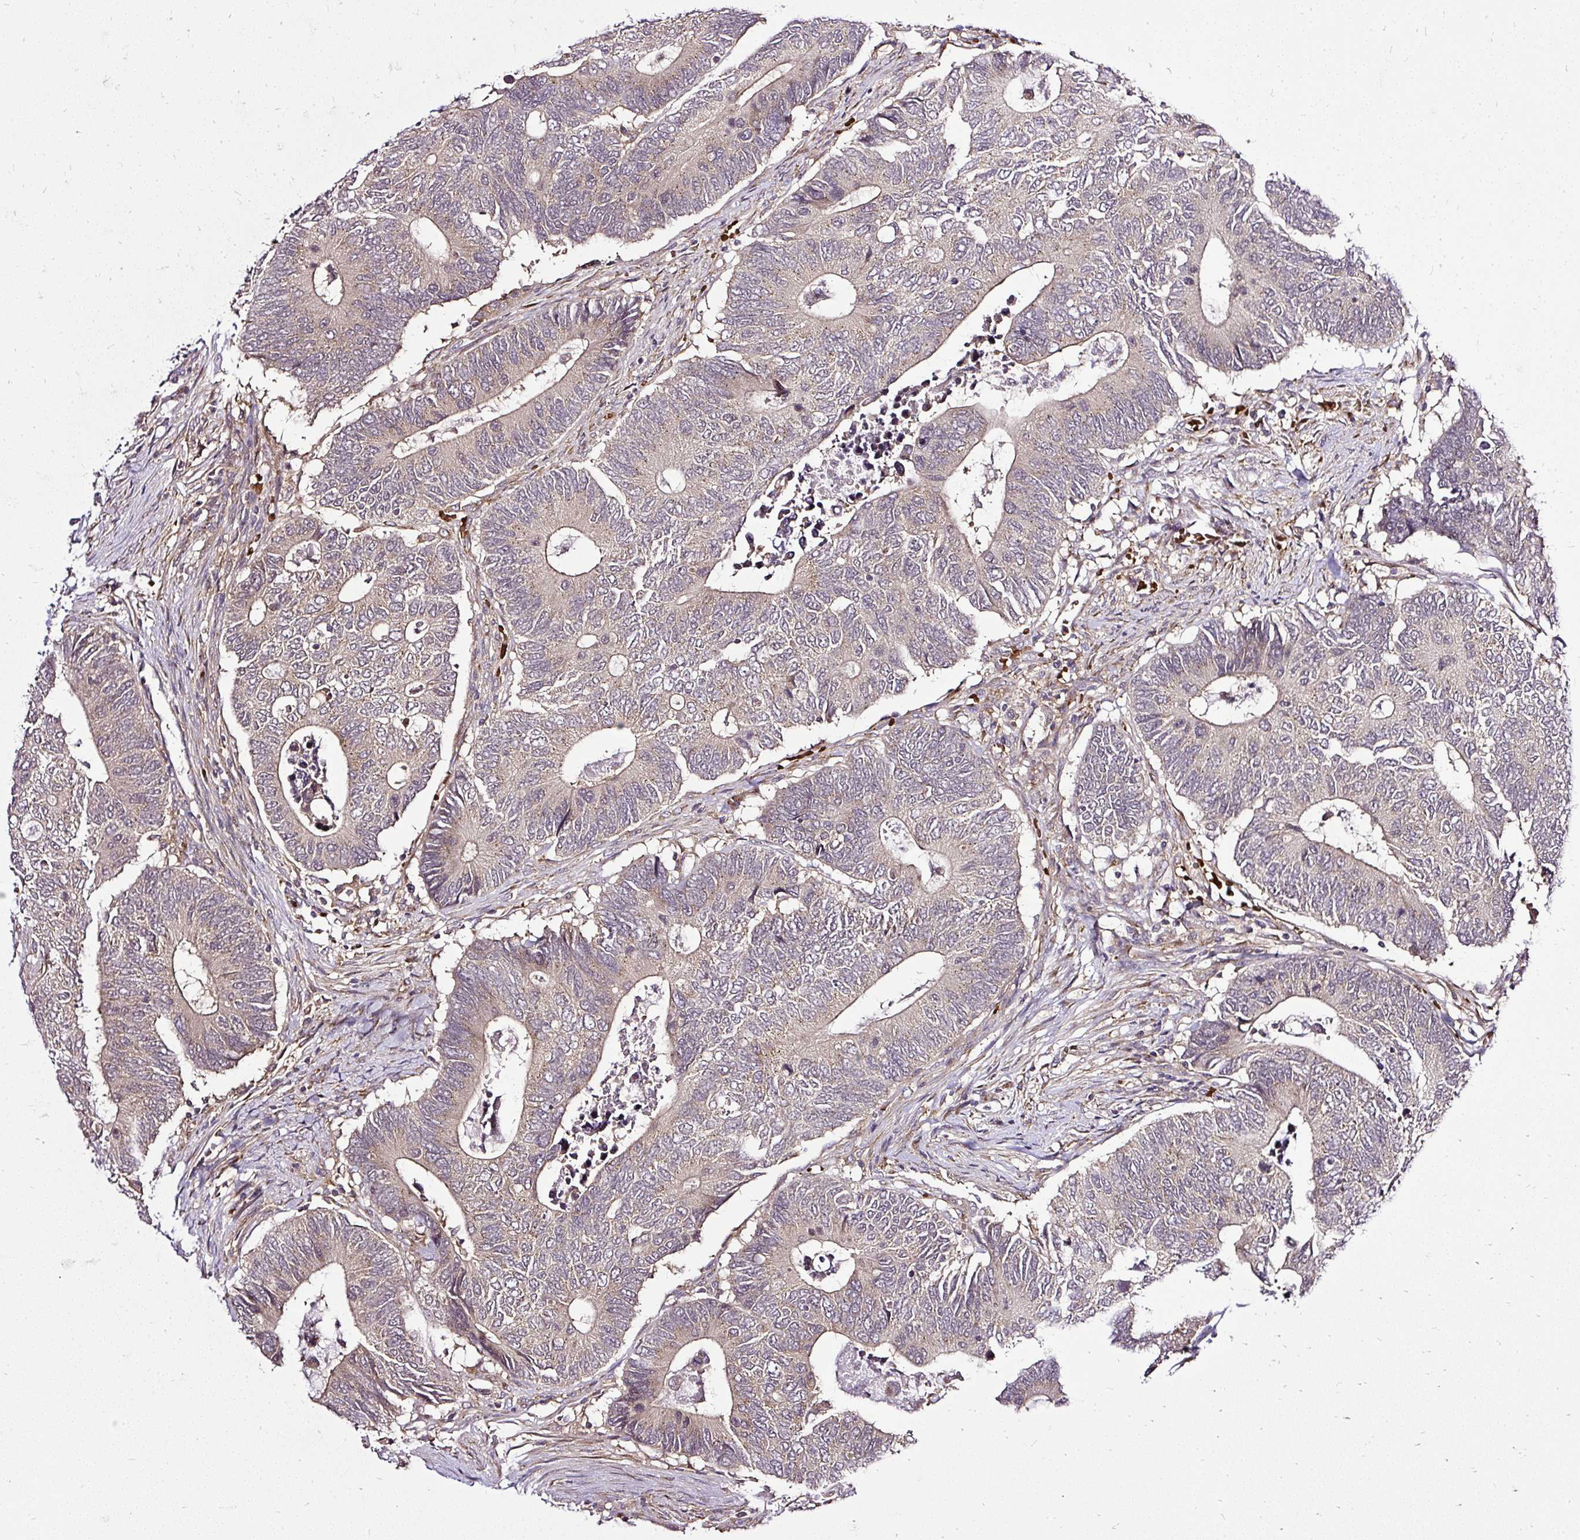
{"staining": {"intensity": "negative", "quantity": "none", "location": "none"}, "tissue": "colorectal cancer", "cell_type": "Tumor cells", "image_type": "cancer", "snomed": [{"axis": "morphology", "description": "Adenocarcinoma, NOS"}, {"axis": "topography", "description": "Colon"}], "caption": "The photomicrograph demonstrates no staining of tumor cells in colorectal adenocarcinoma.", "gene": "SMC4", "patient": {"sex": "male", "age": 87}}